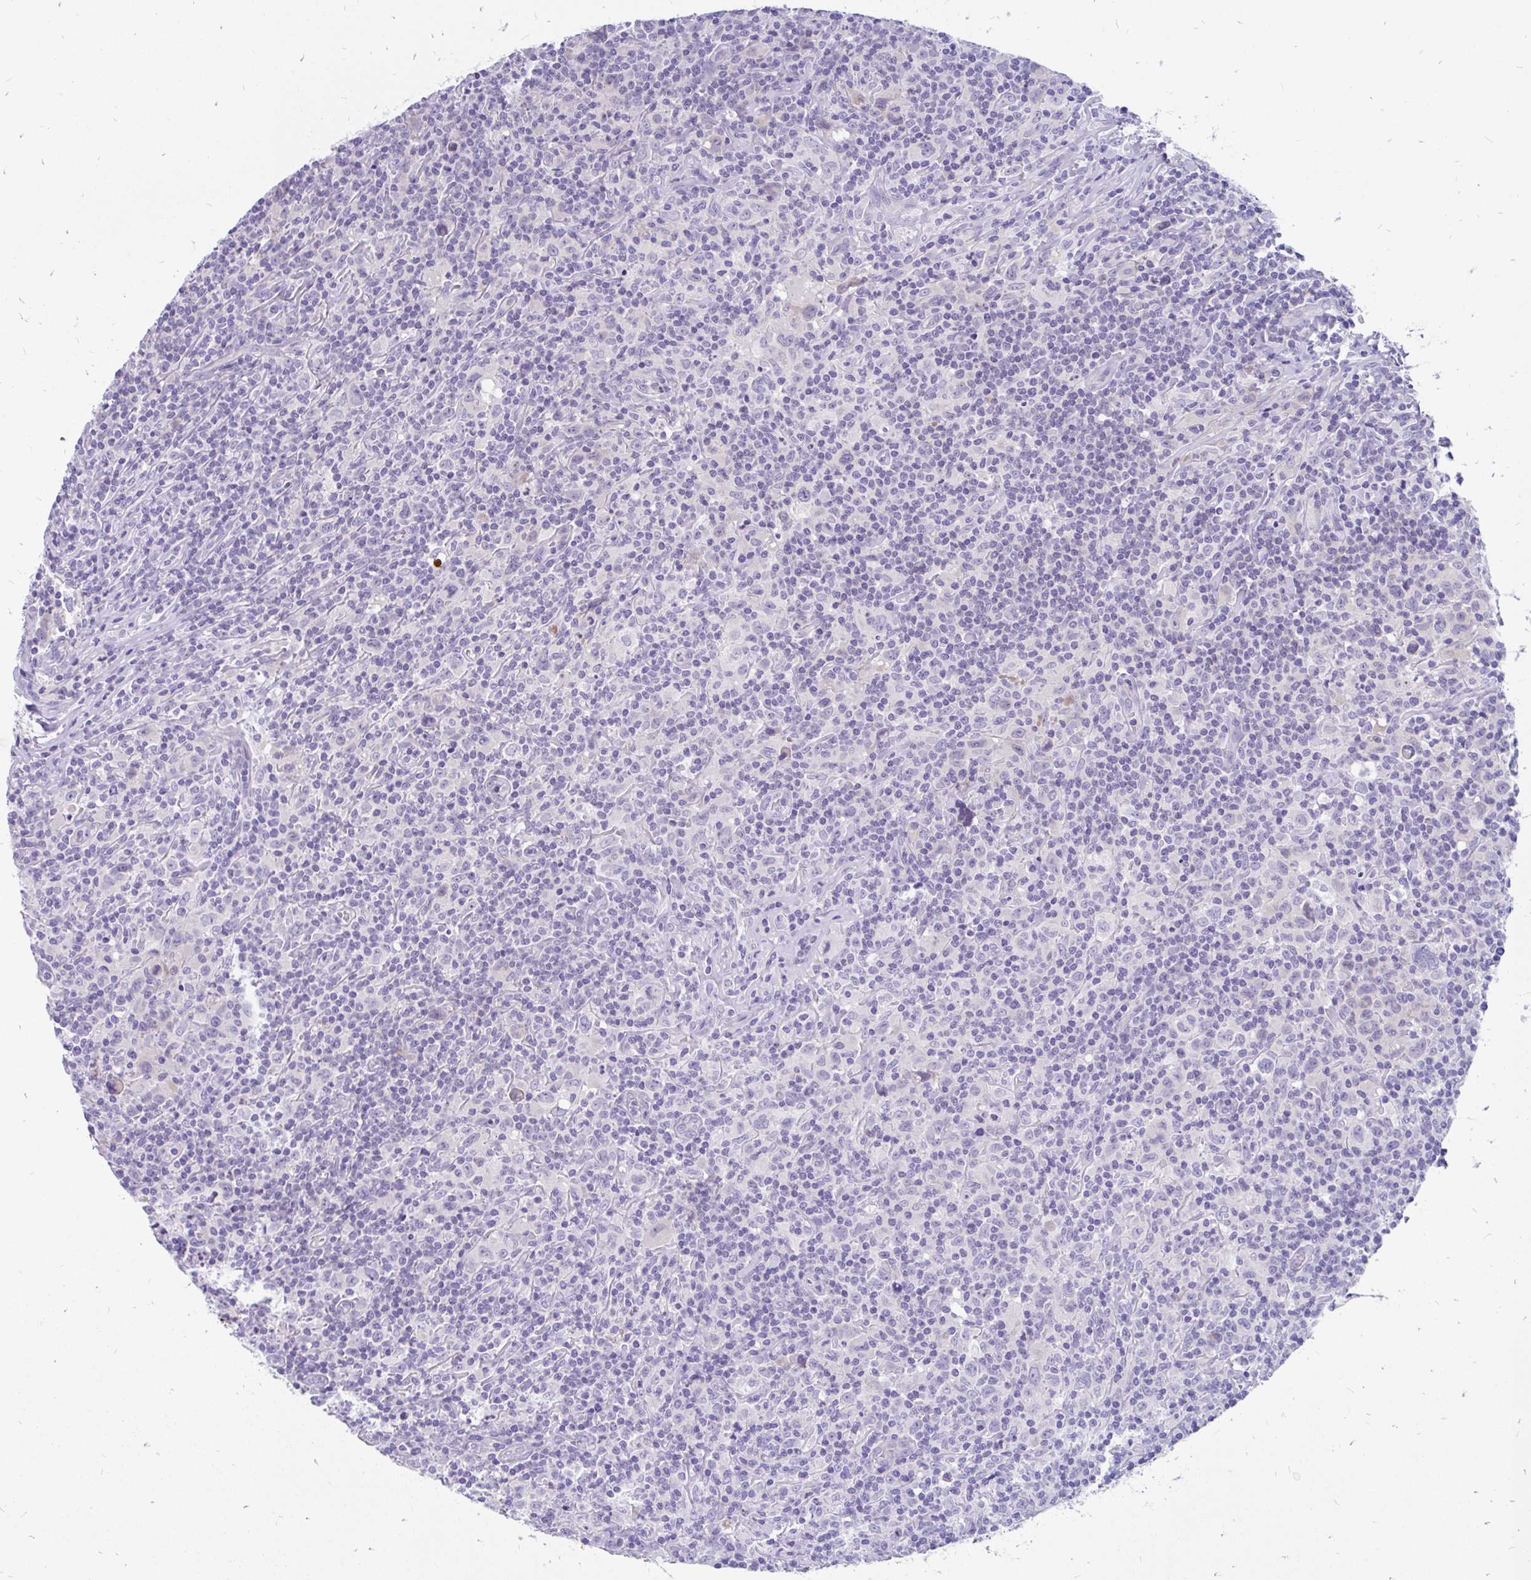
{"staining": {"intensity": "negative", "quantity": "none", "location": "none"}, "tissue": "lymphoma", "cell_type": "Tumor cells", "image_type": "cancer", "snomed": [{"axis": "morphology", "description": "Hodgkin's disease, NOS"}, {"axis": "topography", "description": "Lymph node"}], "caption": "An IHC photomicrograph of lymphoma is shown. There is no staining in tumor cells of lymphoma.", "gene": "KIAA2013", "patient": {"sex": "female", "age": 18}}